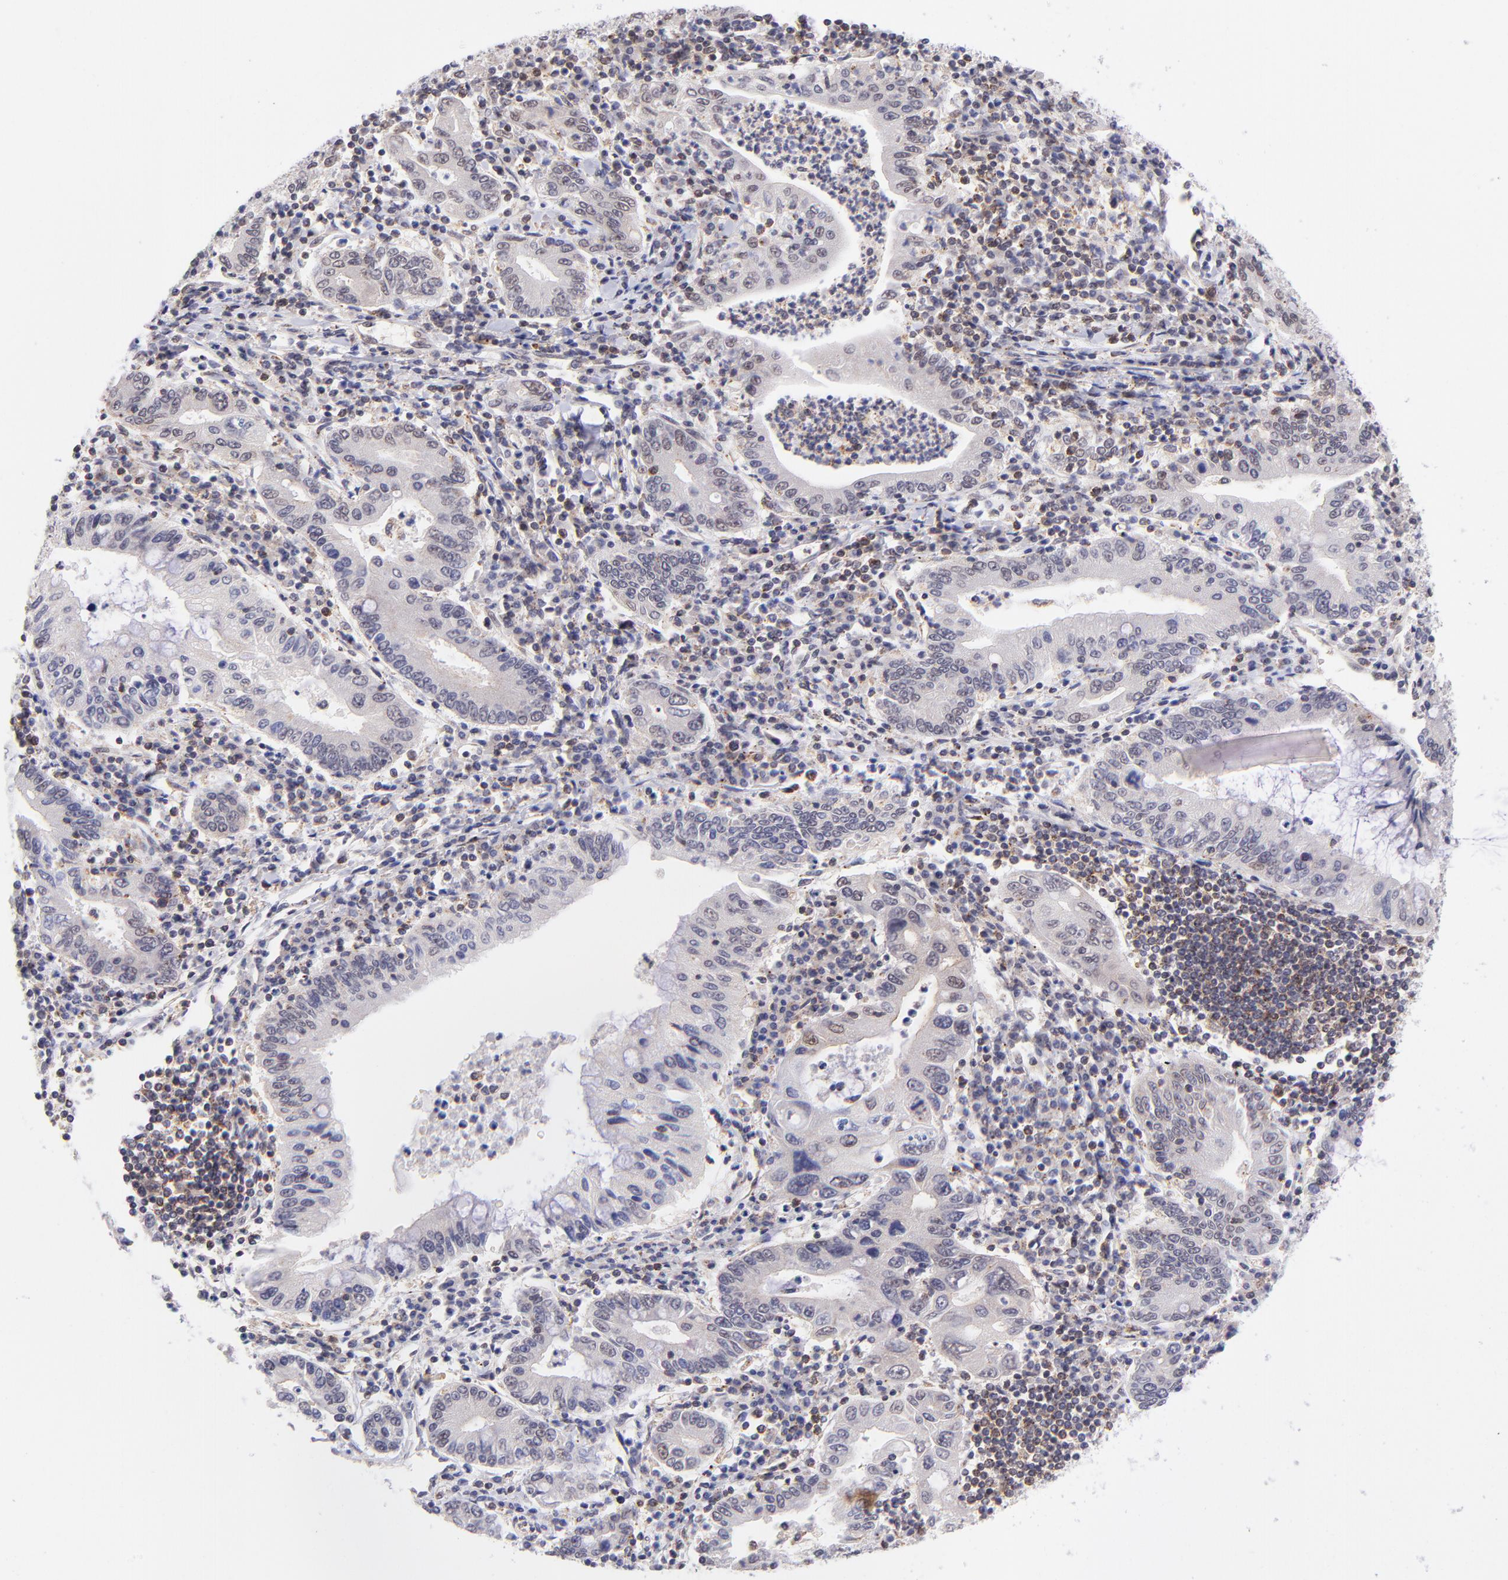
{"staining": {"intensity": "weak", "quantity": "<25%", "location": "nuclear"}, "tissue": "stomach cancer", "cell_type": "Tumor cells", "image_type": "cancer", "snomed": [{"axis": "morphology", "description": "Normal tissue, NOS"}, {"axis": "morphology", "description": "Adenocarcinoma, NOS"}, {"axis": "topography", "description": "Esophagus"}, {"axis": "topography", "description": "Stomach, upper"}, {"axis": "topography", "description": "Peripheral nerve tissue"}], "caption": "A micrograph of human stomach adenocarcinoma is negative for staining in tumor cells.", "gene": "SOX6", "patient": {"sex": "male", "age": 62}}